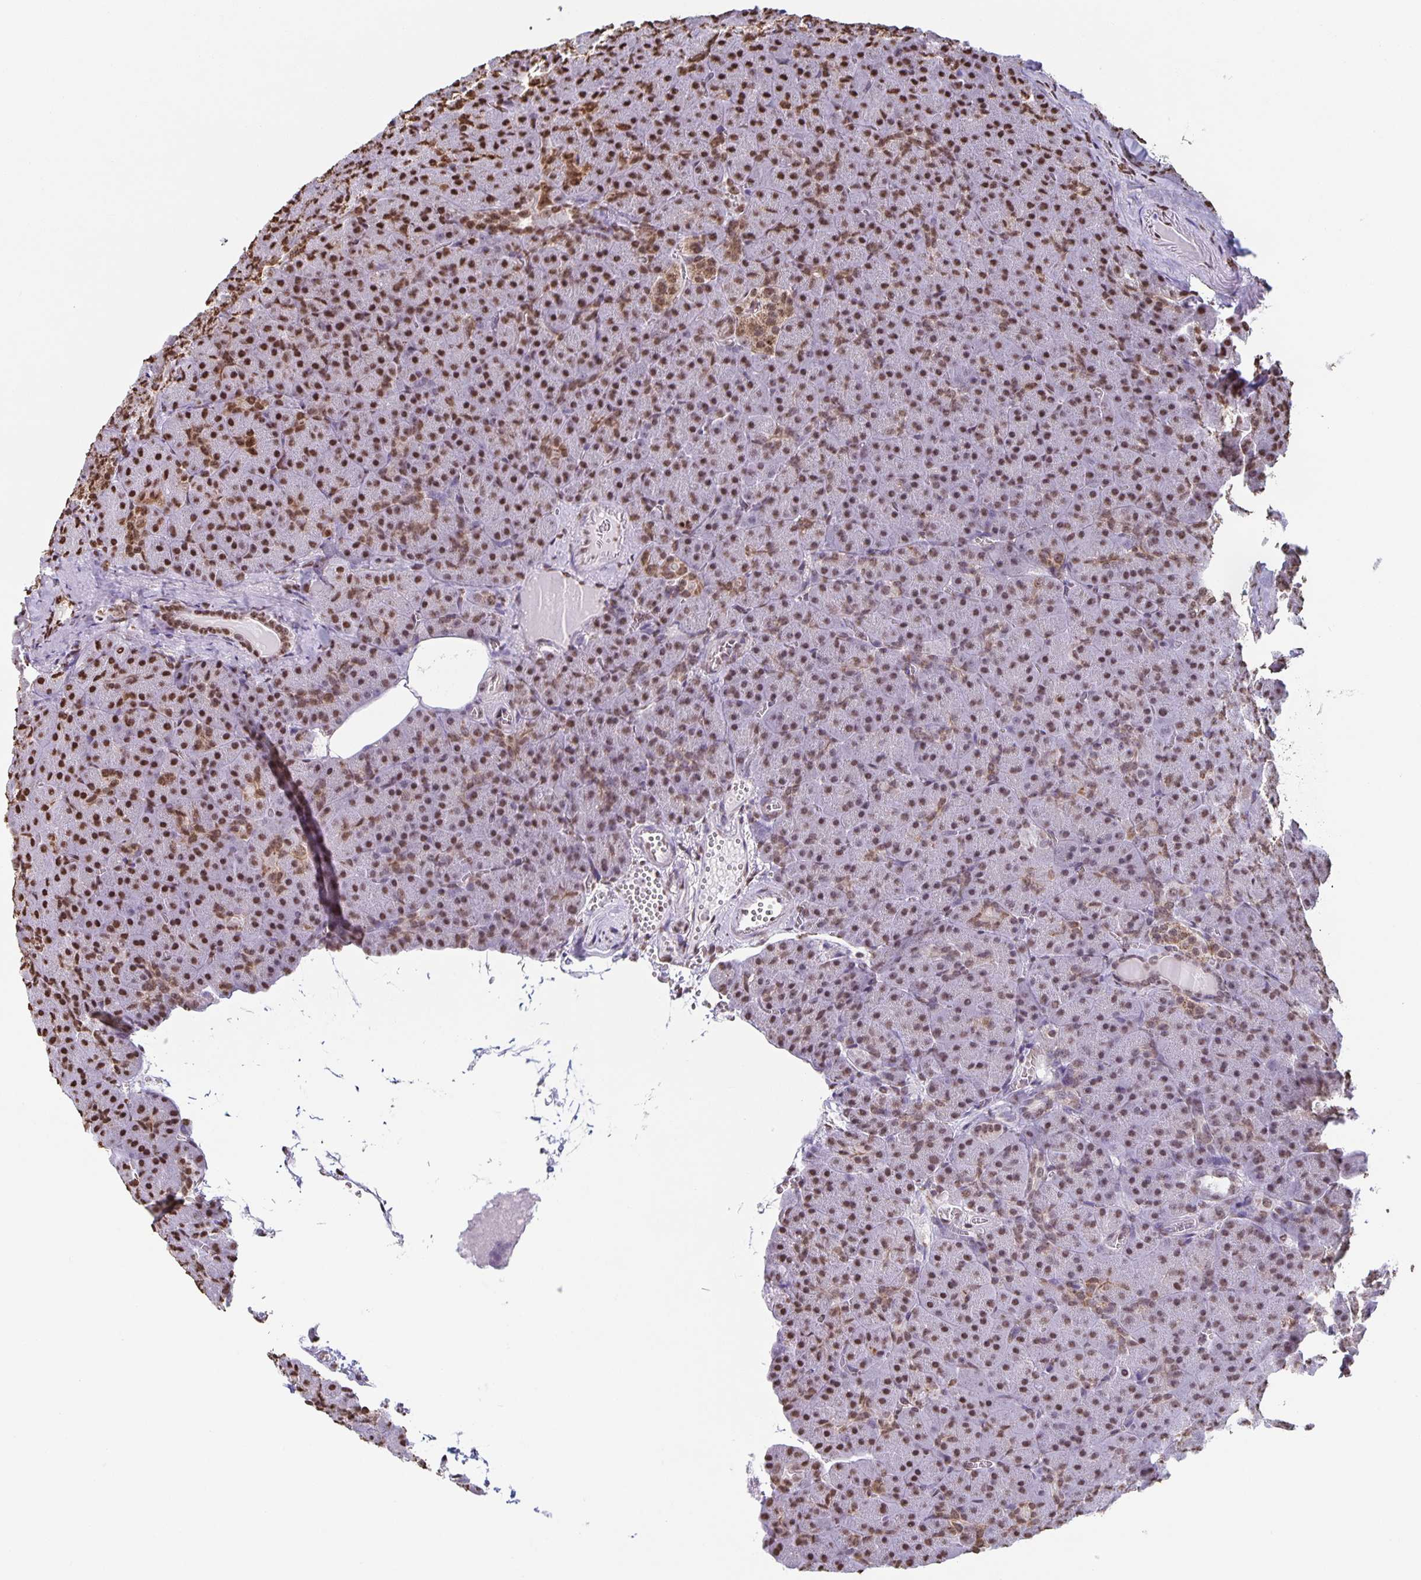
{"staining": {"intensity": "strong", "quantity": ">75%", "location": "nuclear"}, "tissue": "pancreas", "cell_type": "Exocrine glandular cells", "image_type": "normal", "snomed": [{"axis": "morphology", "description": "Normal tissue, NOS"}, {"axis": "topography", "description": "Pancreas"}], "caption": "Pancreas stained with IHC reveals strong nuclear positivity in approximately >75% of exocrine glandular cells. (DAB (3,3'-diaminobenzidine) IHC with brightfield microscopy, high magnification).", "gene": "DUT", "patient": {"sex": "female", "age": 74}}